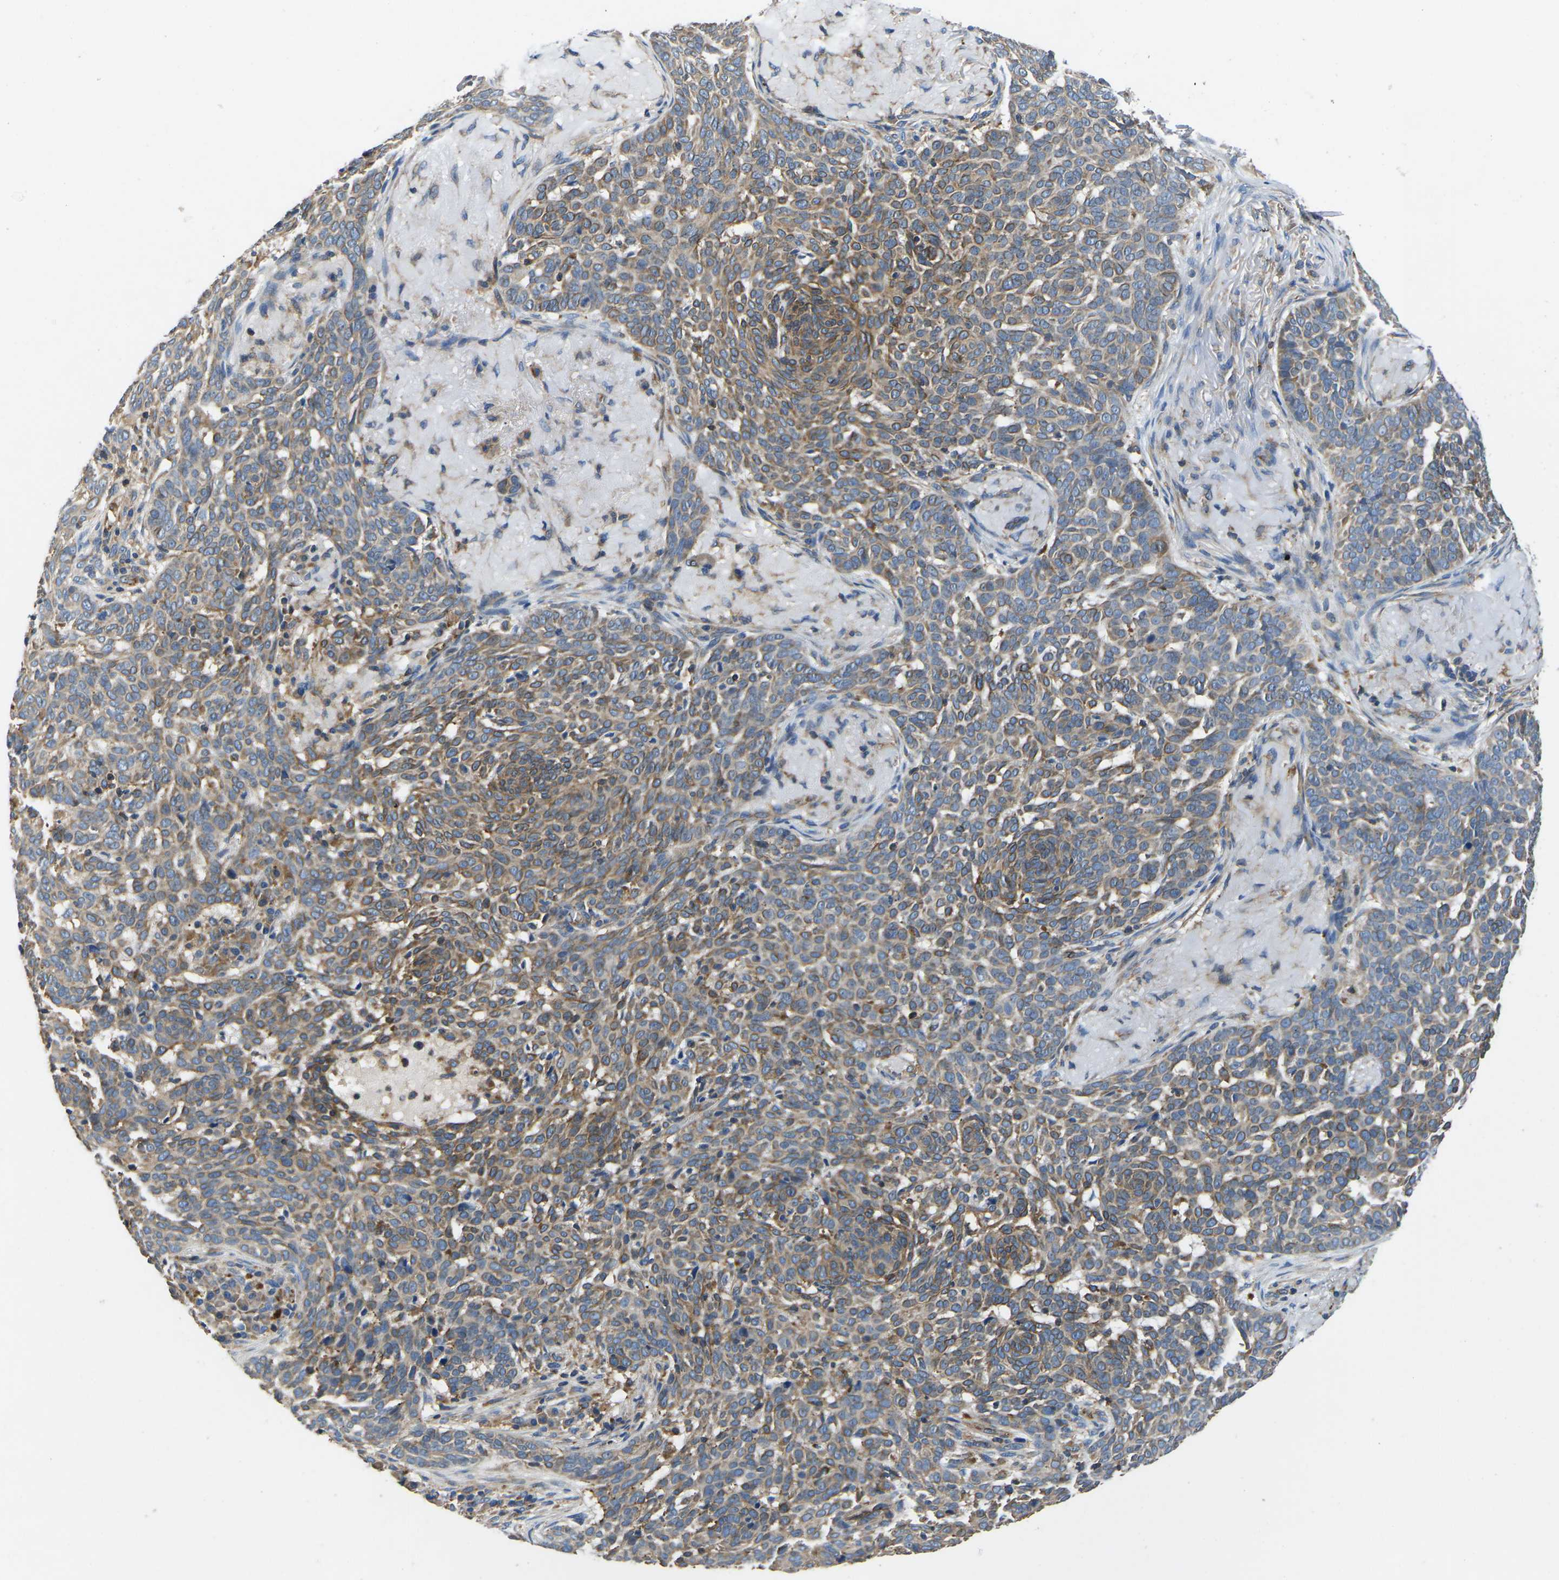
{"staining": {"intensity": "moderate", "quantity": "25%-75%", "location": "cytoplasmic/membranous"}, "tissue": "skin cancer", "cell_type": "Tumor cells", "image_type": "cancer", "snomed": [{"axis": "morphology", "description": "Basal cell carcinoma"}, {"axis": "topography", "description": "Skin"}], "caption": "An image of skin basal cell carcinoma stained for a protein exhibits moderate cytoplasmic/membranous brown staining in tumor cells.", "gene": "KCNJ15", "patient": {"sex": "male", "age": 85}}